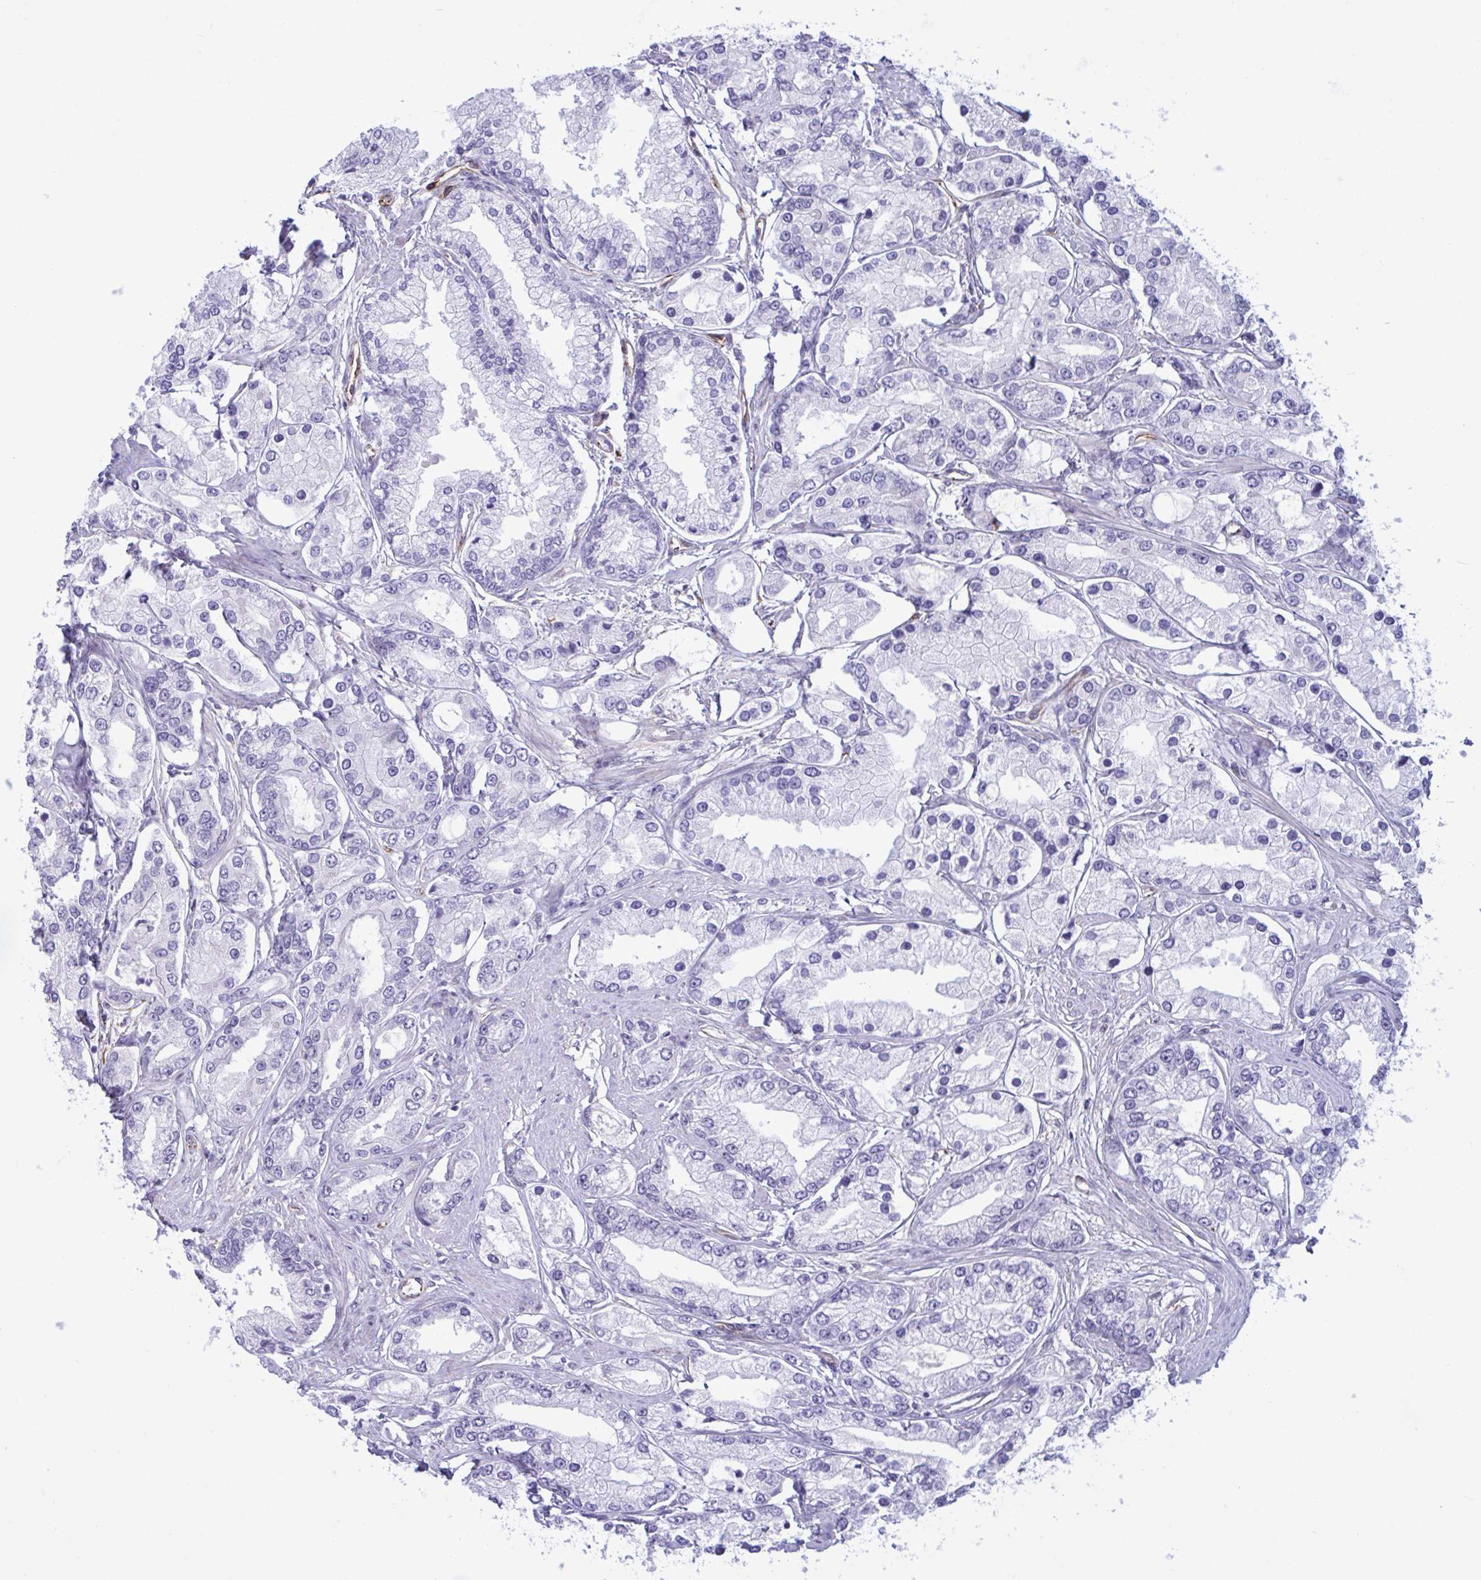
{"staining": {"intensity": "negative", "quantity": "none", "location": "none"}, "tissue": "prostate cancer", "cell_type": "Tumor cells", "image_type": "cancer", "snomed": [{"axis": "morphology", "description": "Adenocarcinoma, High grade"}, {"axis": "topography", "description": "Prostate"}], "caption": "Human prostate high-grade adenocarcinoma stained for a protein using immunohistochemistry (IHC) exhibits no staining in tumor cells.", "gene": "PRRT4", "patient": {"sex": "male", "age": 66}}